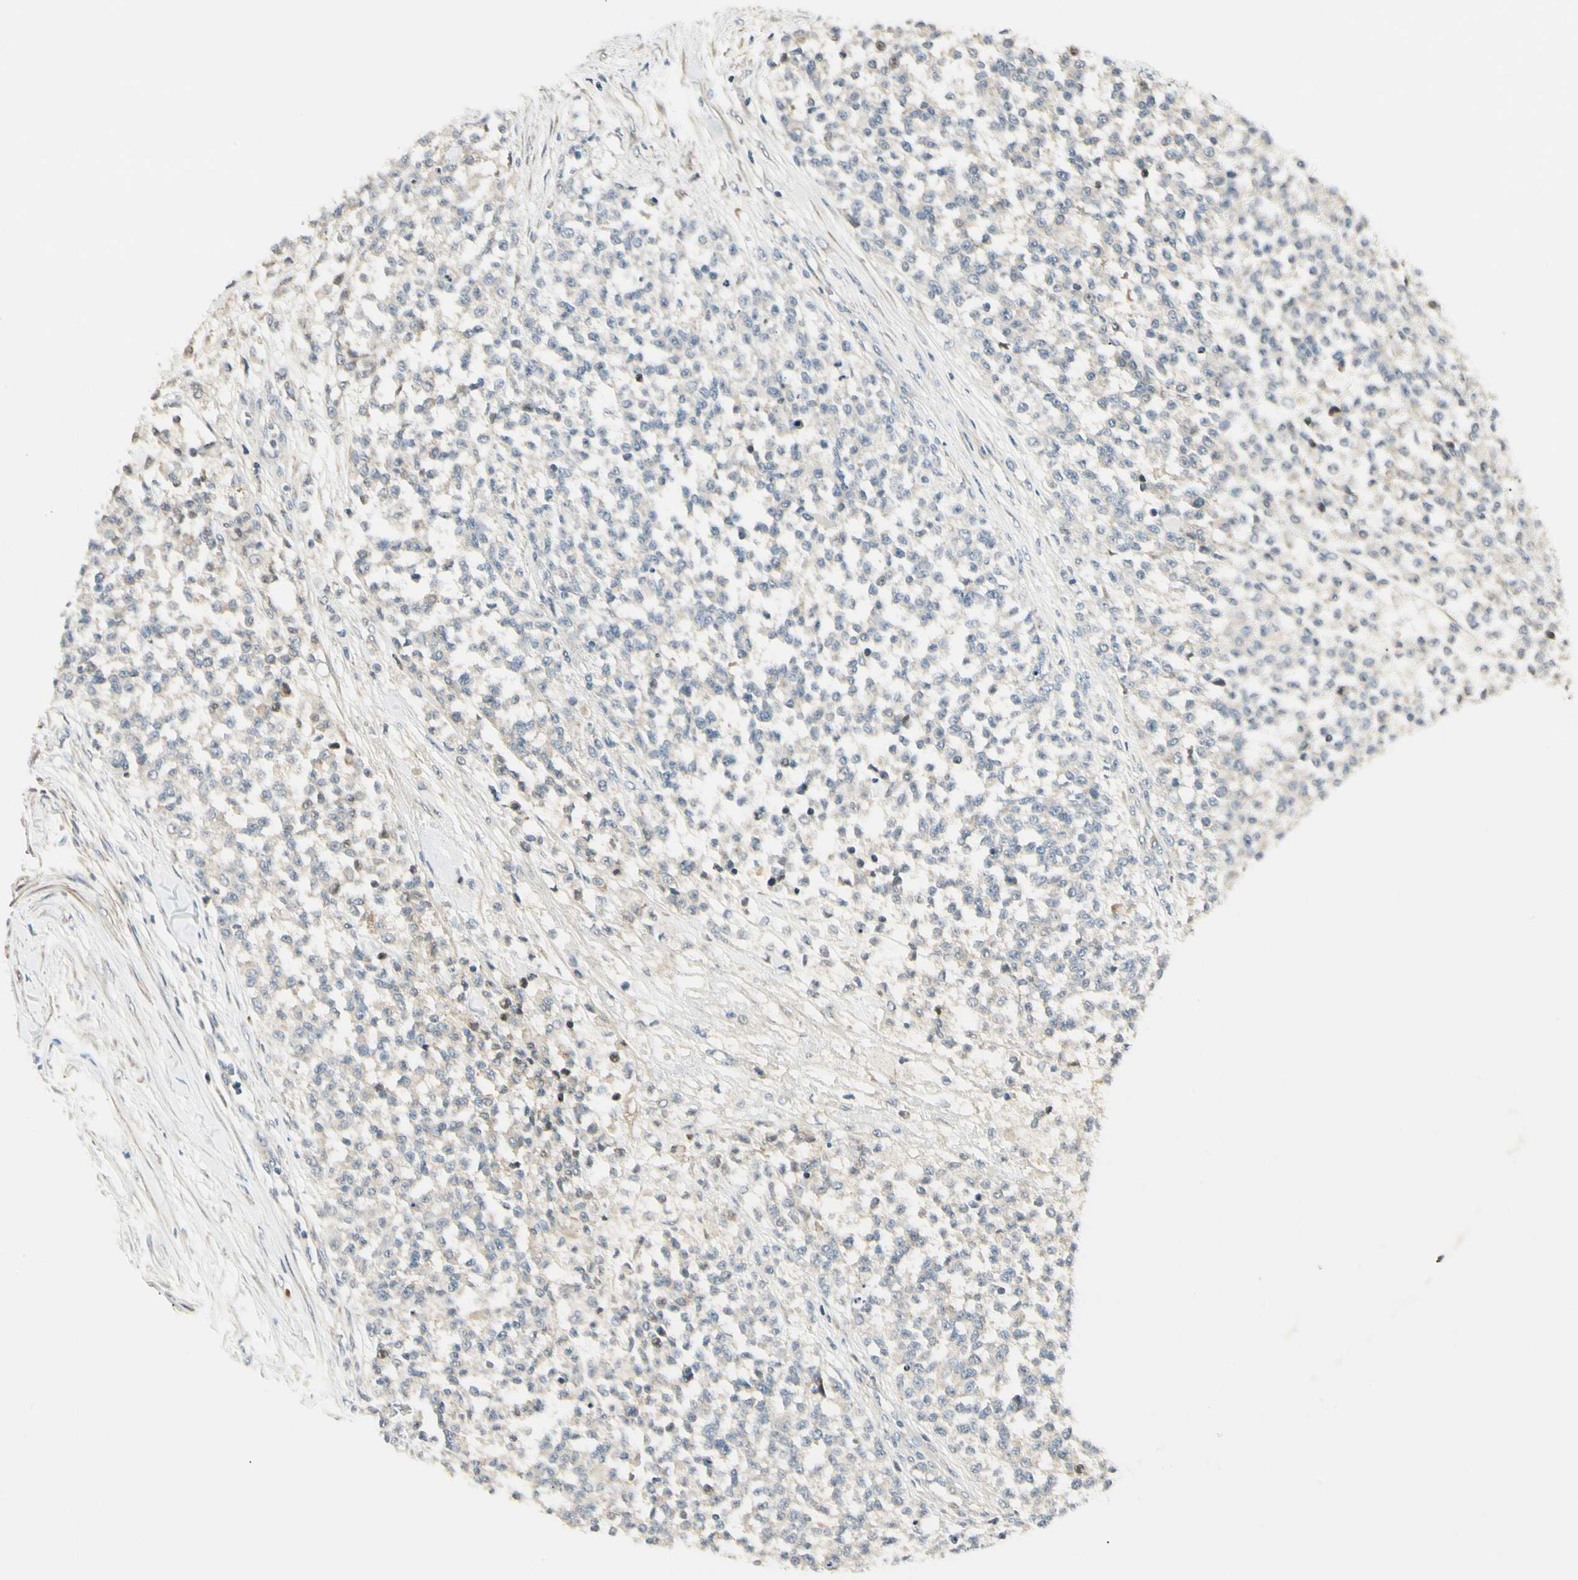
{"staining": {"intensity": "negative", "quantity": "none", "location": "none"}, "tissue": "testis cancer", "cell_type": "Tumor cells", "image_type": "cancer", "snomed": [{"axis": "morphology", "description": "Seminoma, NOS"}, {"axis": "topography", "description": "Testis"}], "caption": "This is an IHC image of human testis cancer. There is no expression in tumor cells.", "gene": "P4HA3", "patient": {"sex": "male", "age": 59}}